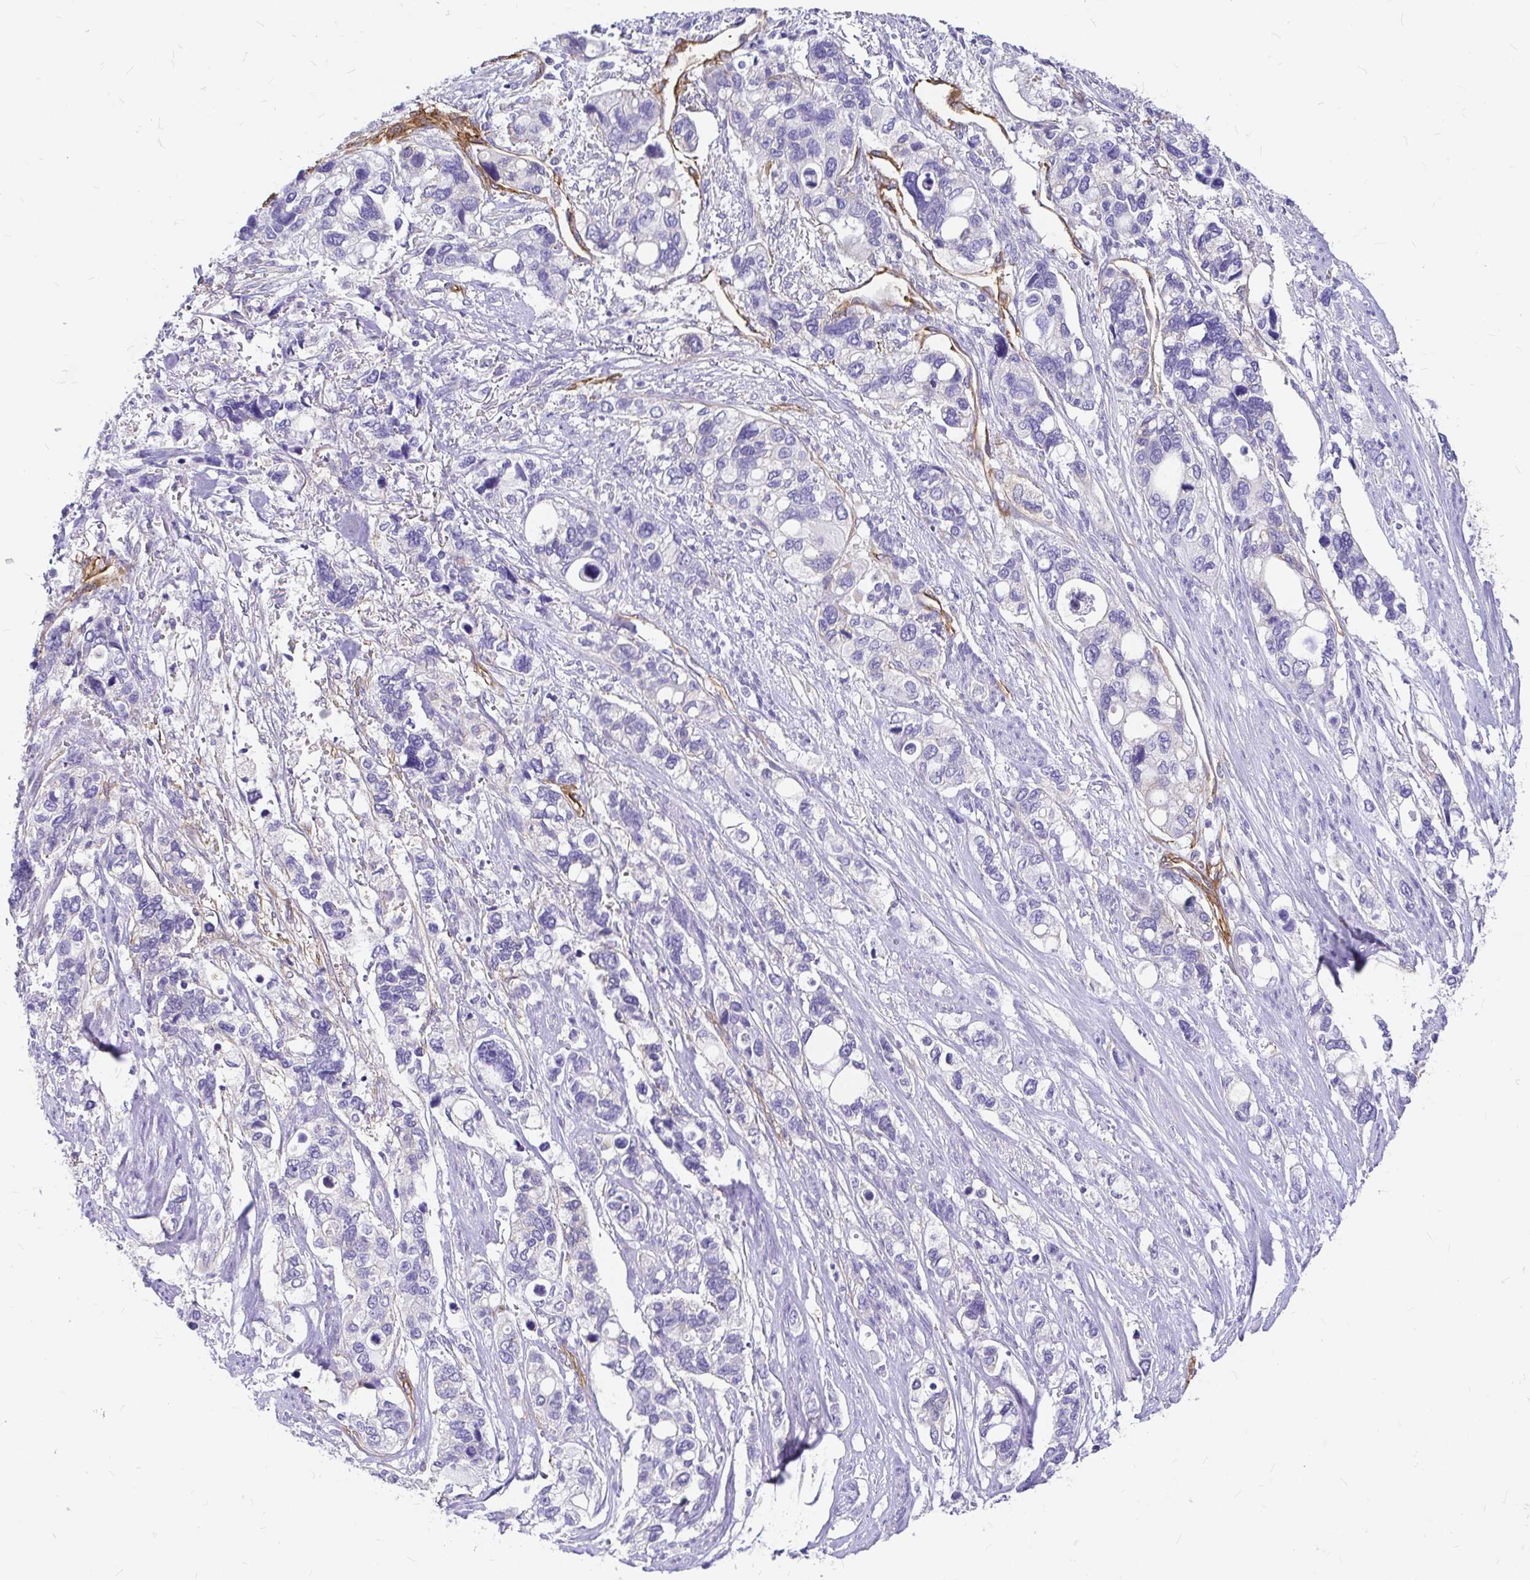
{"staining": {"intensity": "negative", "quantity": "none", "location": "none"}, "tissue": "stomach cancer", "cell_type": "Tumor cells", "image_type": "cancer", "snomed": [{"axis": "morphology", "description": "Adenocarcinoma, NOS"}, {"axis": "topography", "description": "Stomach, upper"}], "caption": "Tumor cells are negative for protein expression in human stomach cancer.", "gene": "MYO1B", "patient": {"sex": "female", "age": 81}}